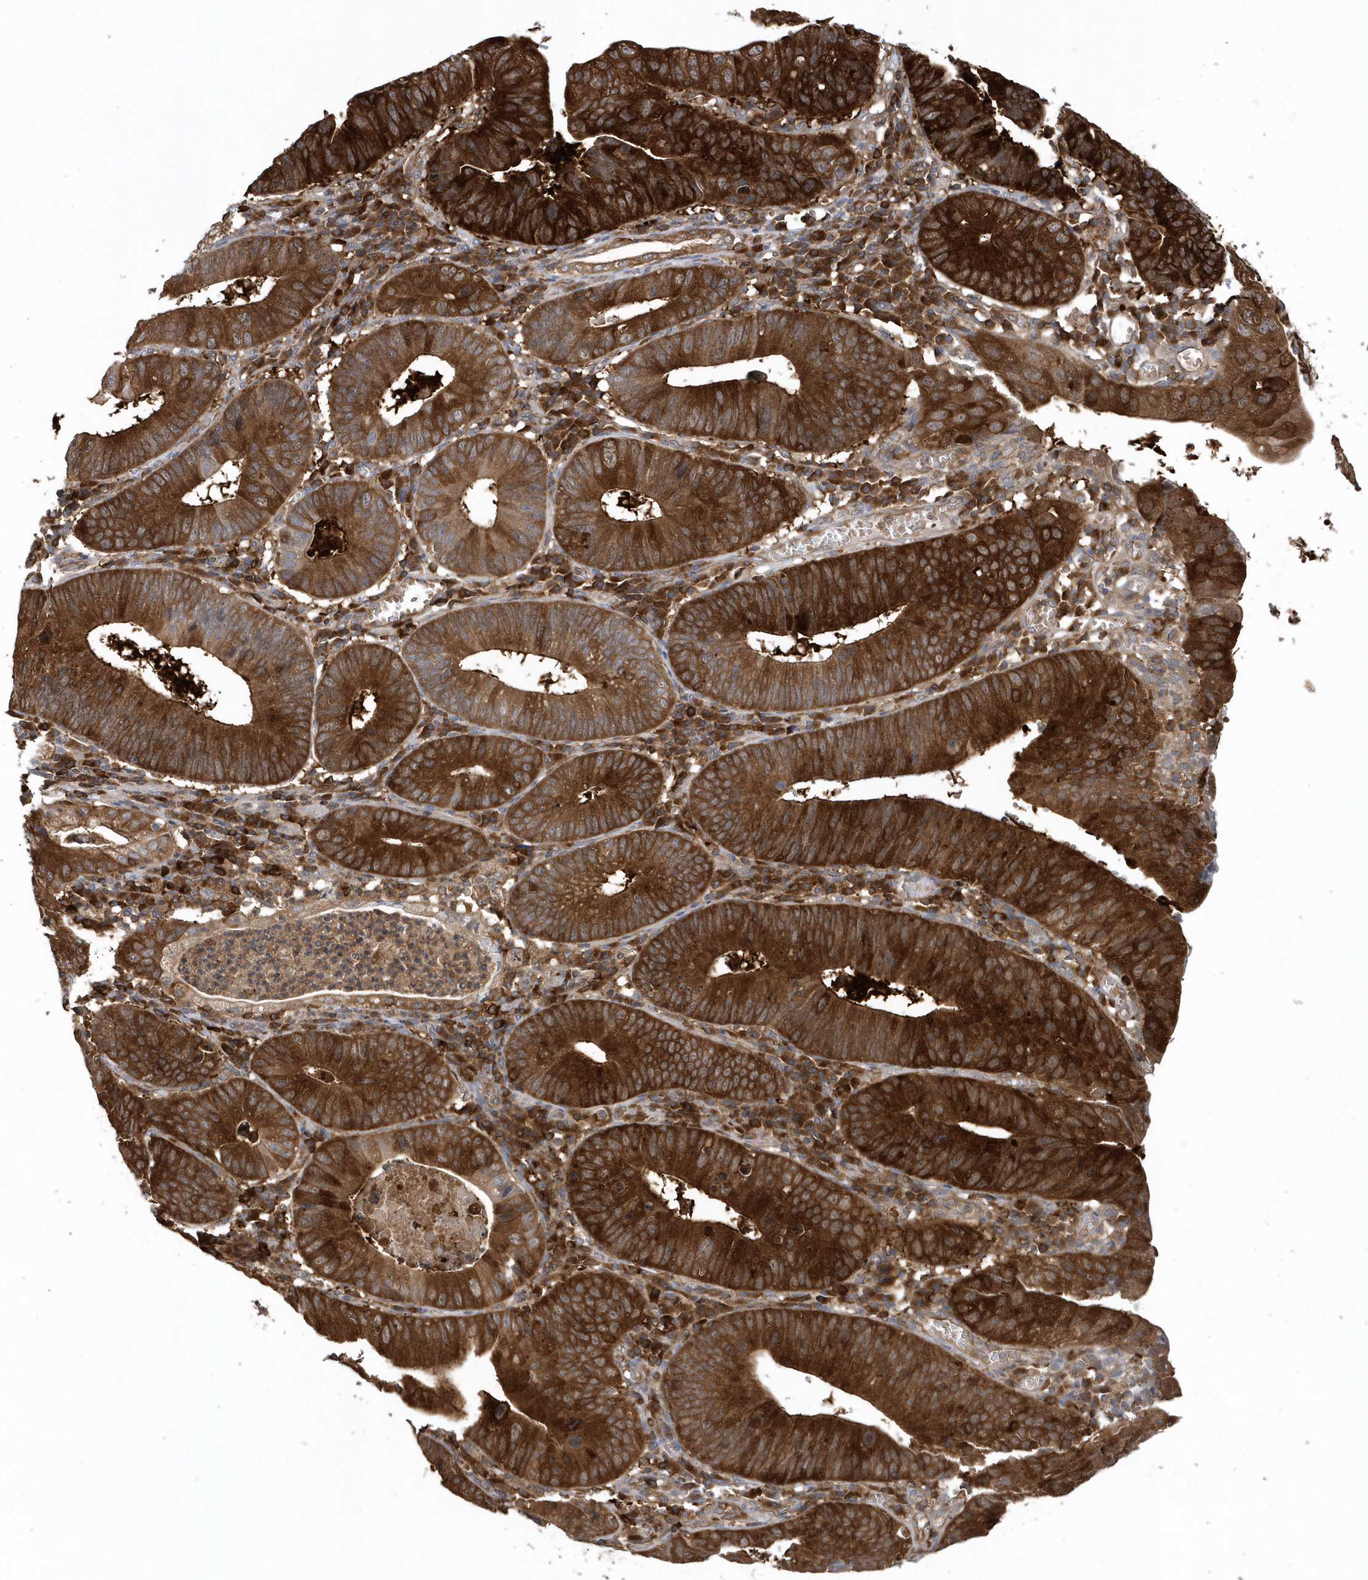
{"staining": {"intensity": "strong", "quantity": ">75%", "location": "cytoplasmic/membranous"}, "tissue": "stomach cancer", "cell_type": "Tumor cells", "image_type": "cancer", "snomed": [{"axis": "morphology", "description": "Adenocarcinoma, NOS"}, {"axis": "topography", "description": "Stomach"}], "caption": "A brown stain highlights strong cytoplasmic/membranous expression of a protein in human stomach cancer tumor cells.", "gene": "PAICS", "patient": {"sex": "male", "age": 59}}